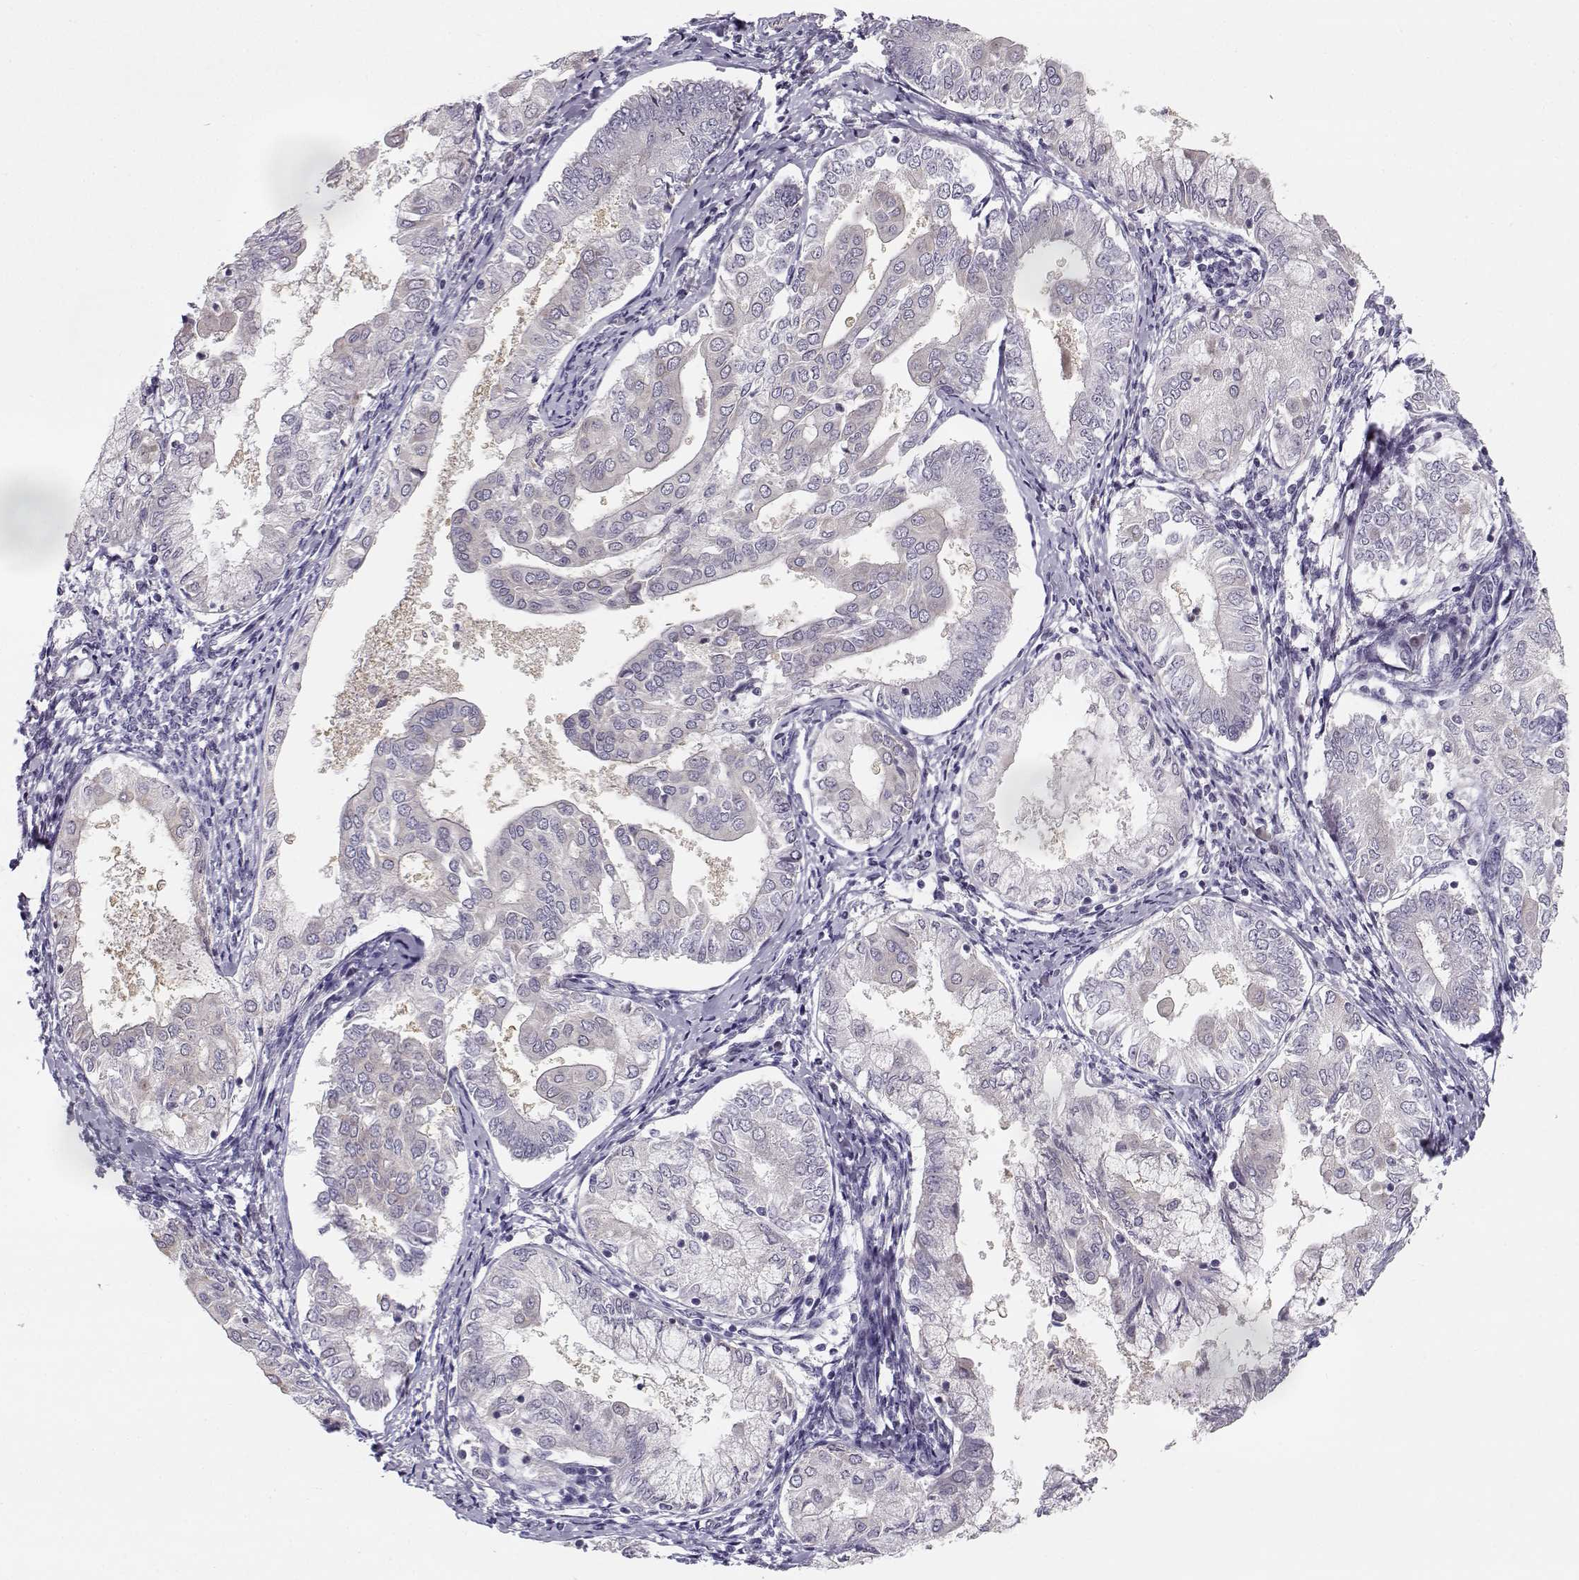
{"staining": {"intensity": "negative", "quantity": "none", "location": "none"}, "tissue": "endometrial cancer", "cell_type": "Tumor cells", "image_type": "cancer", "snomed": [{"axis": "morphology", "description": "Adenocarcinoma, NOS"}, {"axis": "topography", "description": "Endometrium"}], "caption": "This is a micrograph of immunohistochemistry staining of endometrial cancer (adenocarcinoma), which shows no staining in tumor cells.", "gene": "DDX25", "patient": {"sex": "female", "age": 68}}